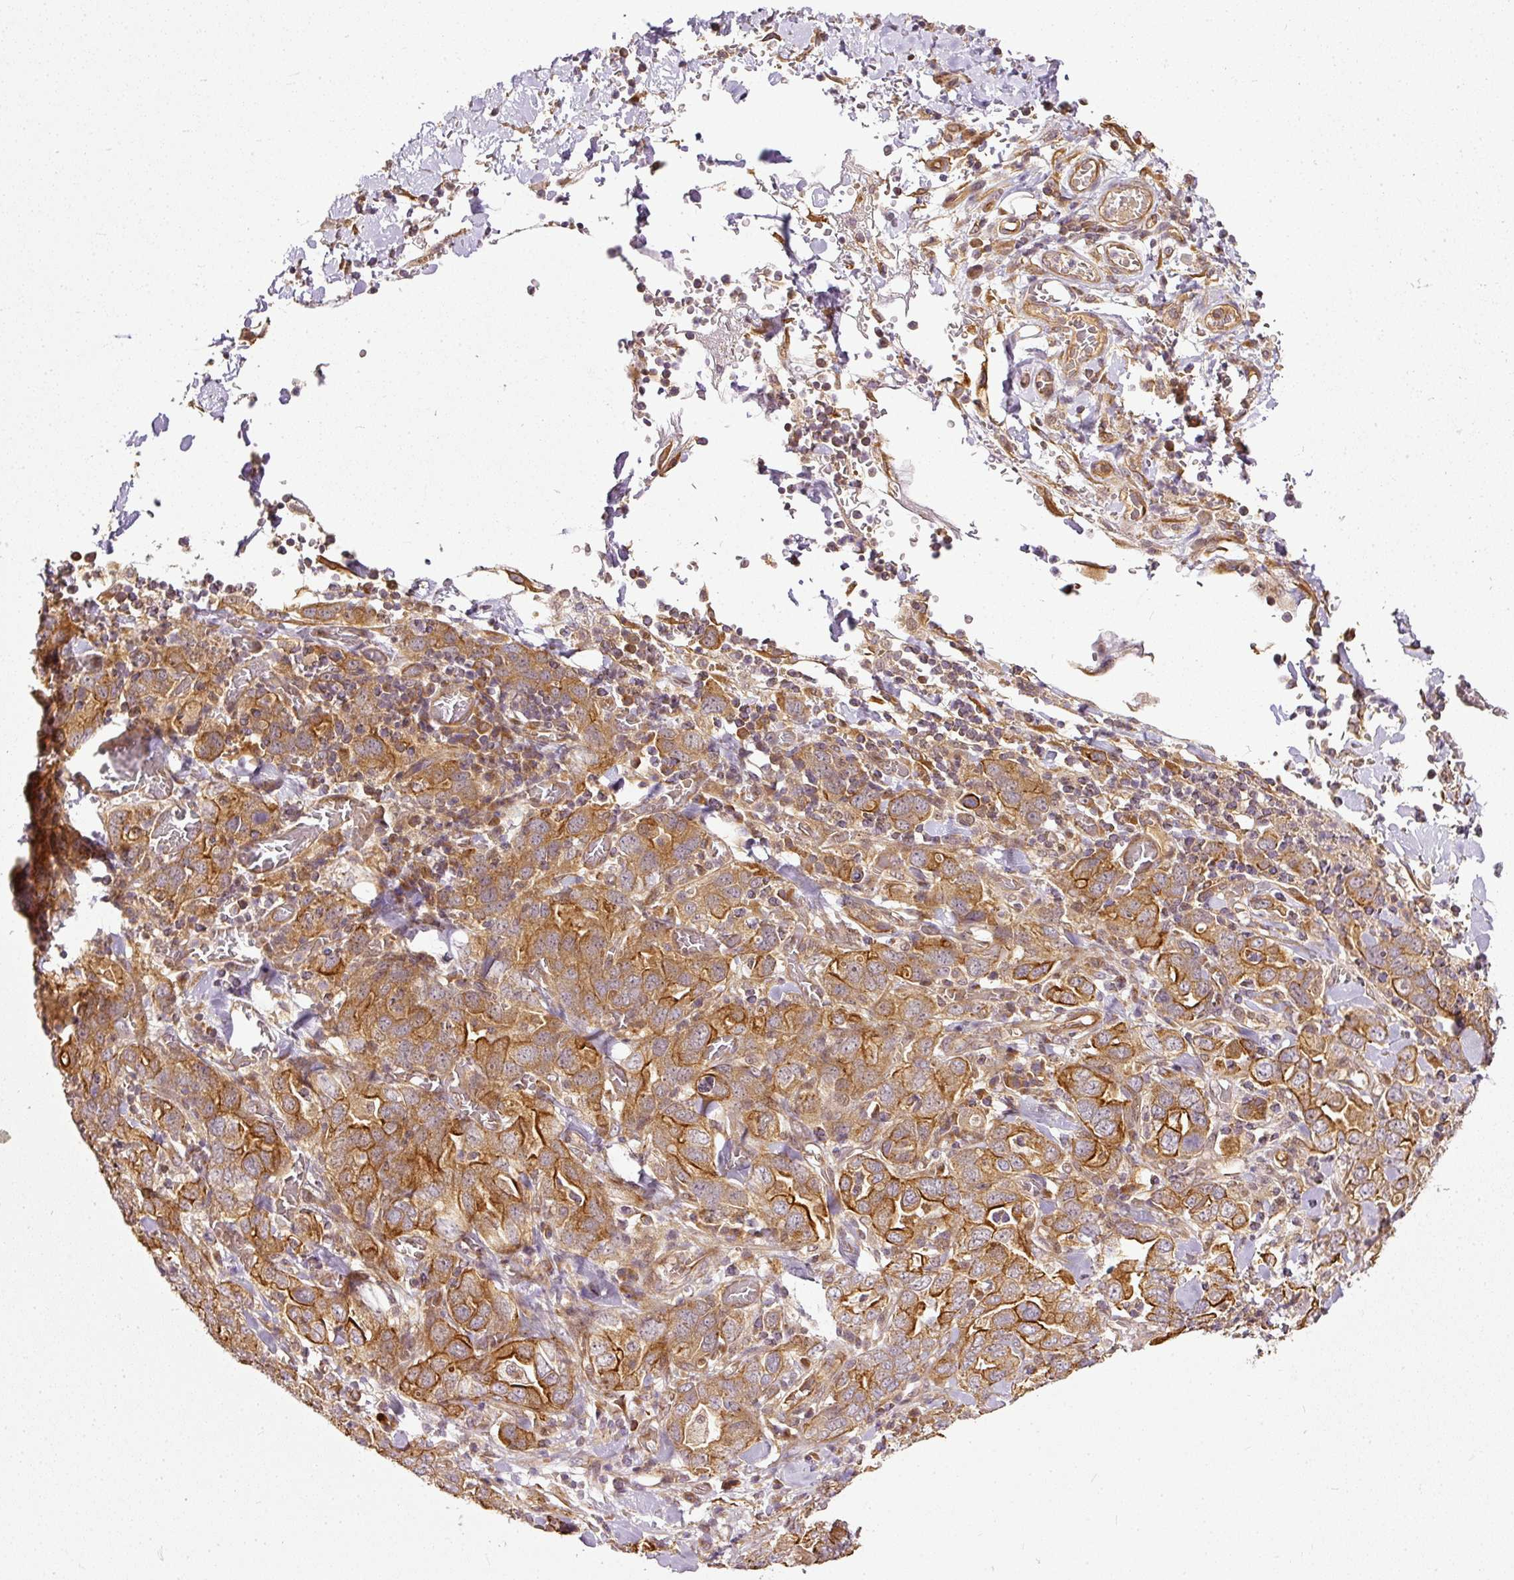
{"staining": {"intensity": "strong", "quantity": ">75%", "location": "cytoplasmic/membranous"}, "tissue": "stomach cancer", "cell_type": "Tumor cells", "image_type": "cancer", "snomed": [{"axis": "morphology", "description": "Adenocarcinoma, NOS"}, {"axis": "topography", "description": "Stomach, upper"}, {"axis": "topography", "description": "Stomach"}], "caption": "Immunohistochemistry (IHC) micrograph of neoplastic tissue: adenocarcinoma (stomach) stained using immunohistochemistry displays high levels of strong protein expression localized specifically in the cytoplasmic/membranous of tumor cells, appearing as a cytoplasmic/membranous brown color.", "gene": "MIF4GD", "patient": {"sex": "male", "age": 62}}